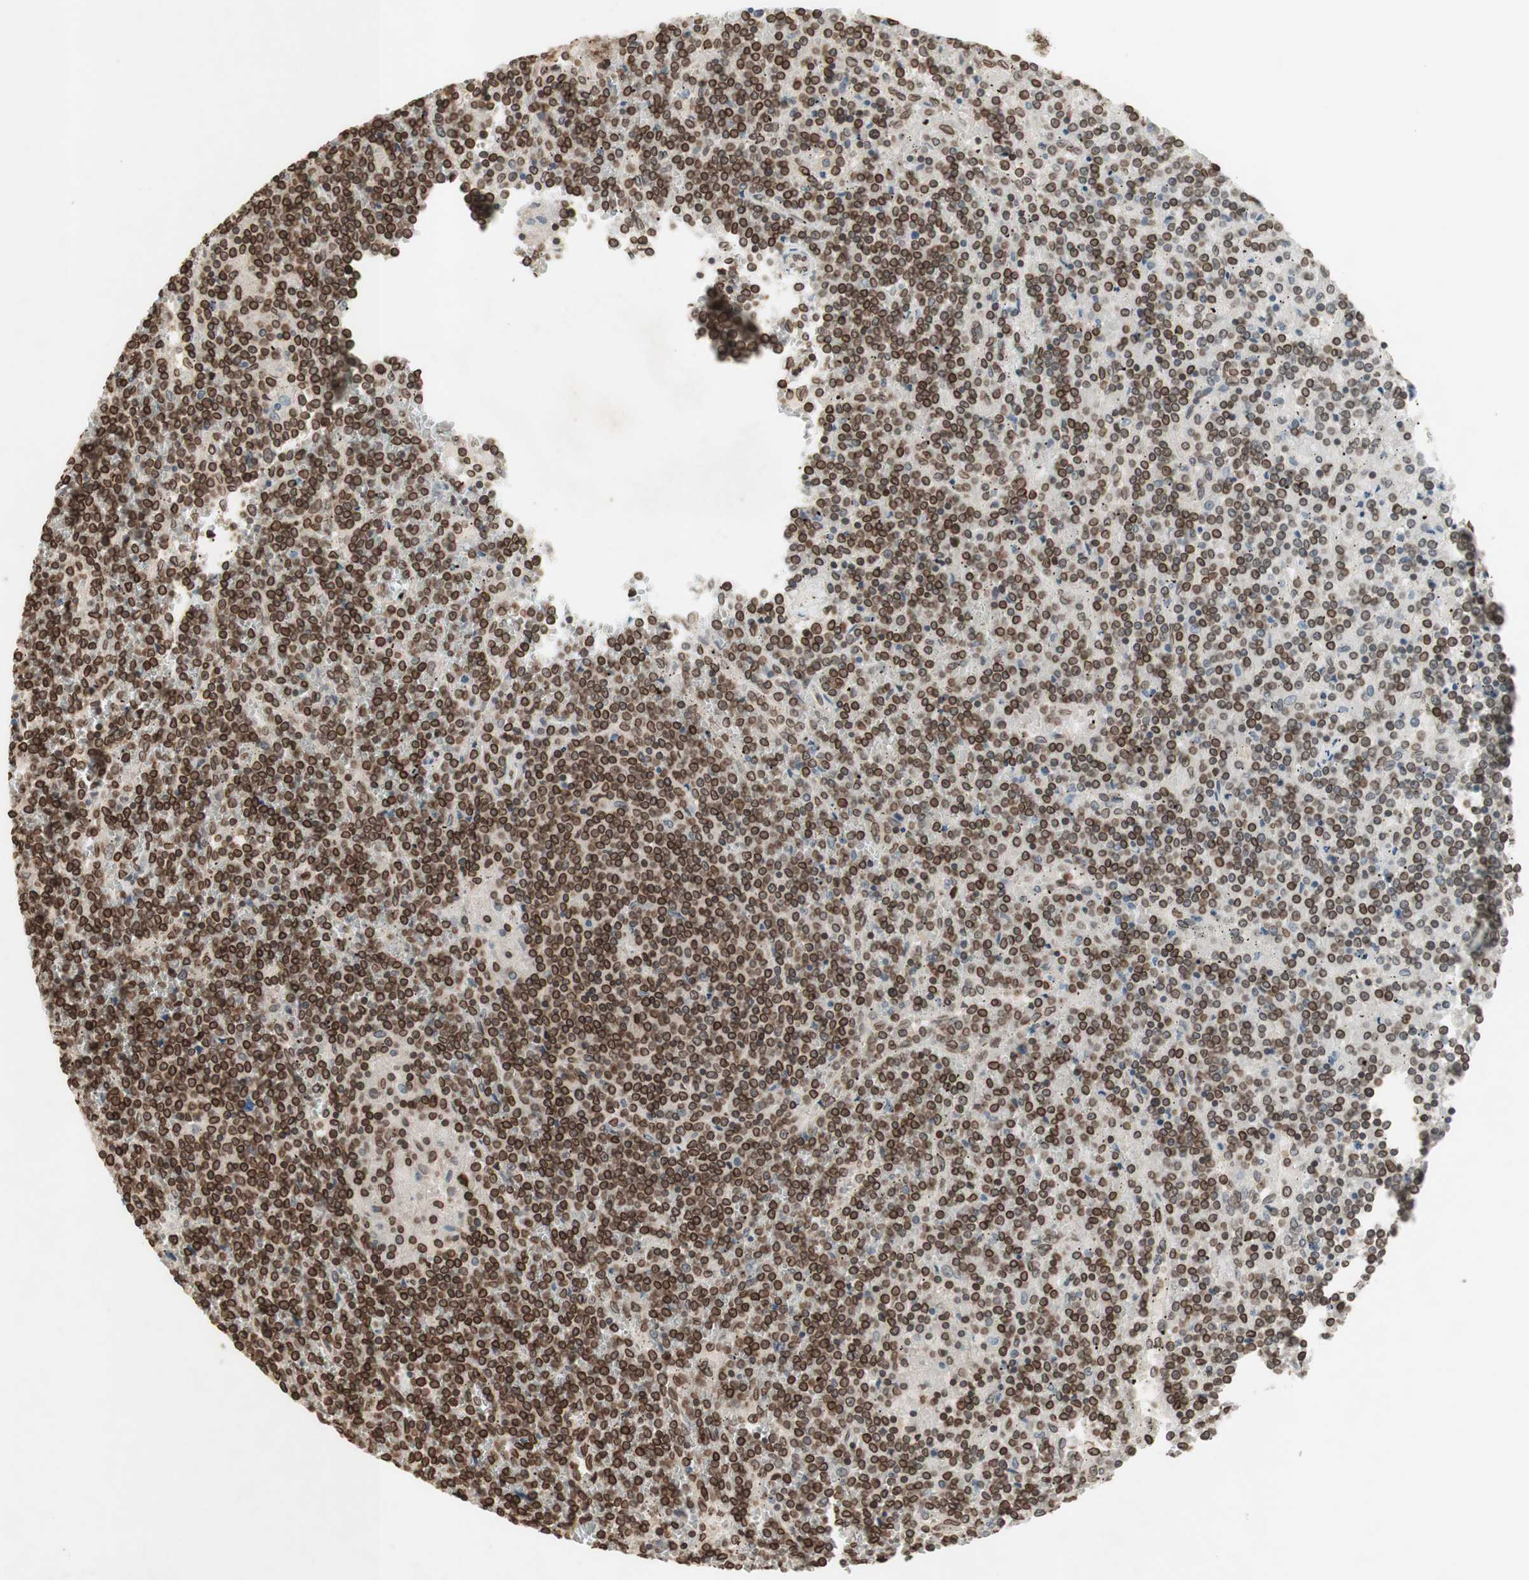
{"staining": {"intensity": "strong", "quantity": ">75%", "location": "cytoplasmic/membranous,nuclear"}, "tissue": "lymphoma", "cell_type": "Tumor cells", "image_type": "cancer", "snomed": [{"axis": "morphology", "description": "Malignant lymphoma, non-Hodgkin's type, Low grade"}, {"axis": "topography", "description": "Spleen"}], "caption": "Immunohistochemistry micrograph of neoplastic tissue: human low-grade malignant lymphoma, non-Hodgkin's type stained using immunohistochemistry demonstrates high levels of strong protein expression localized specifically in the cytoplasmic/membranous and nuclear of tumor cells, appearing as a cytoplasmic/membranous and nuclear brown color.", "gene": "TMPO", "patient": {"sex": "female", "age": 19}}